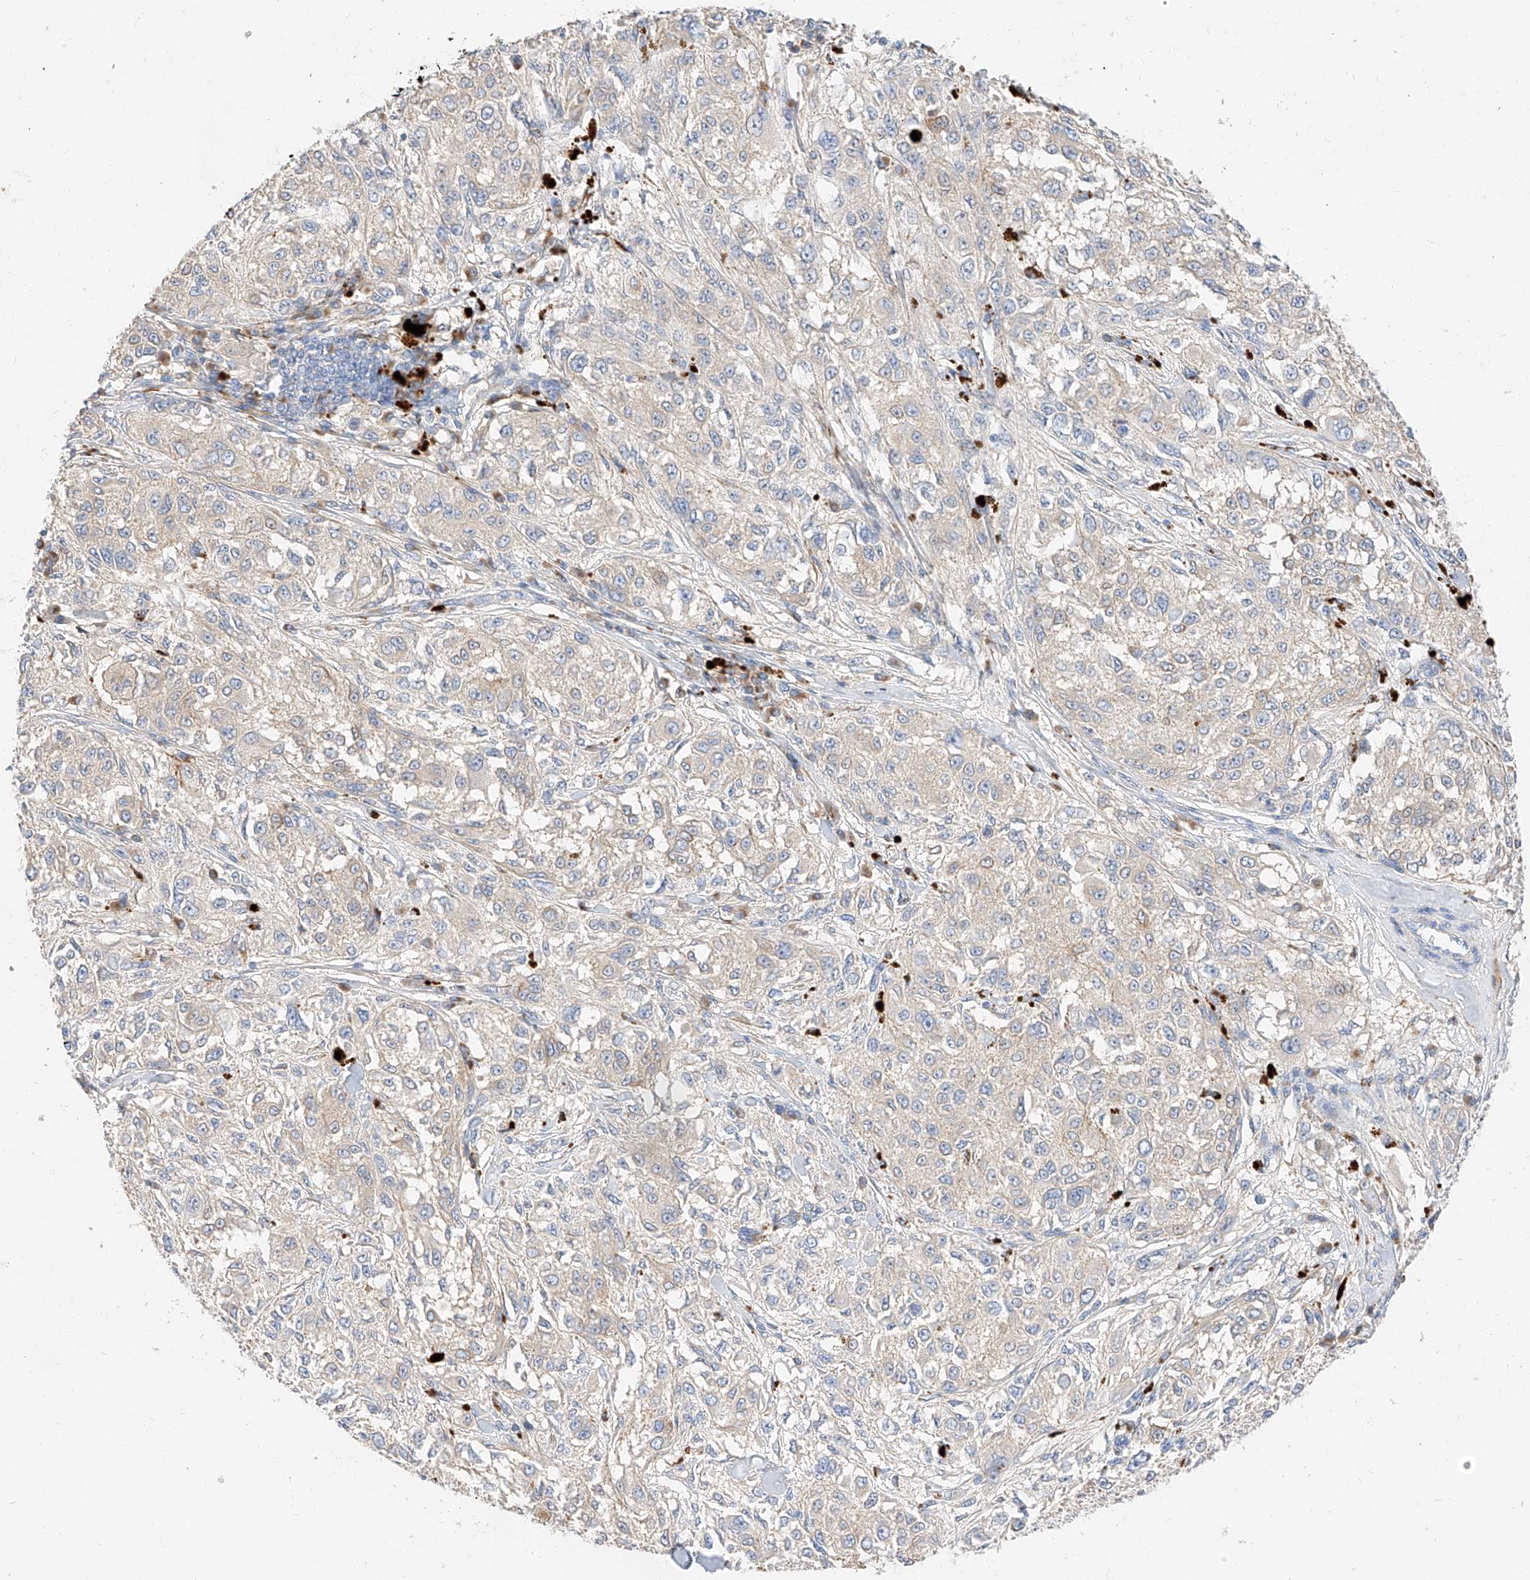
{"staining": {"intensity": "negative", "quantity": "none", "location": "none"}, "tissue": "melanoma", "cell_type": "Tumor cells", "image_type": "cancer", "snomed": [{"axis": "morphology", "description": "Necrosis, NOS"}, {"axis": "morphology", "description": "Malignant melanoma, NOS"}, {"axis": "topography", "description": "Skin"}], "caption": "Immunohistochemical staining of human melanoma exhibits no significant expression in tumor cells.", "gene": "MAP7", "patient": {"sex": "female", "age": 87}}